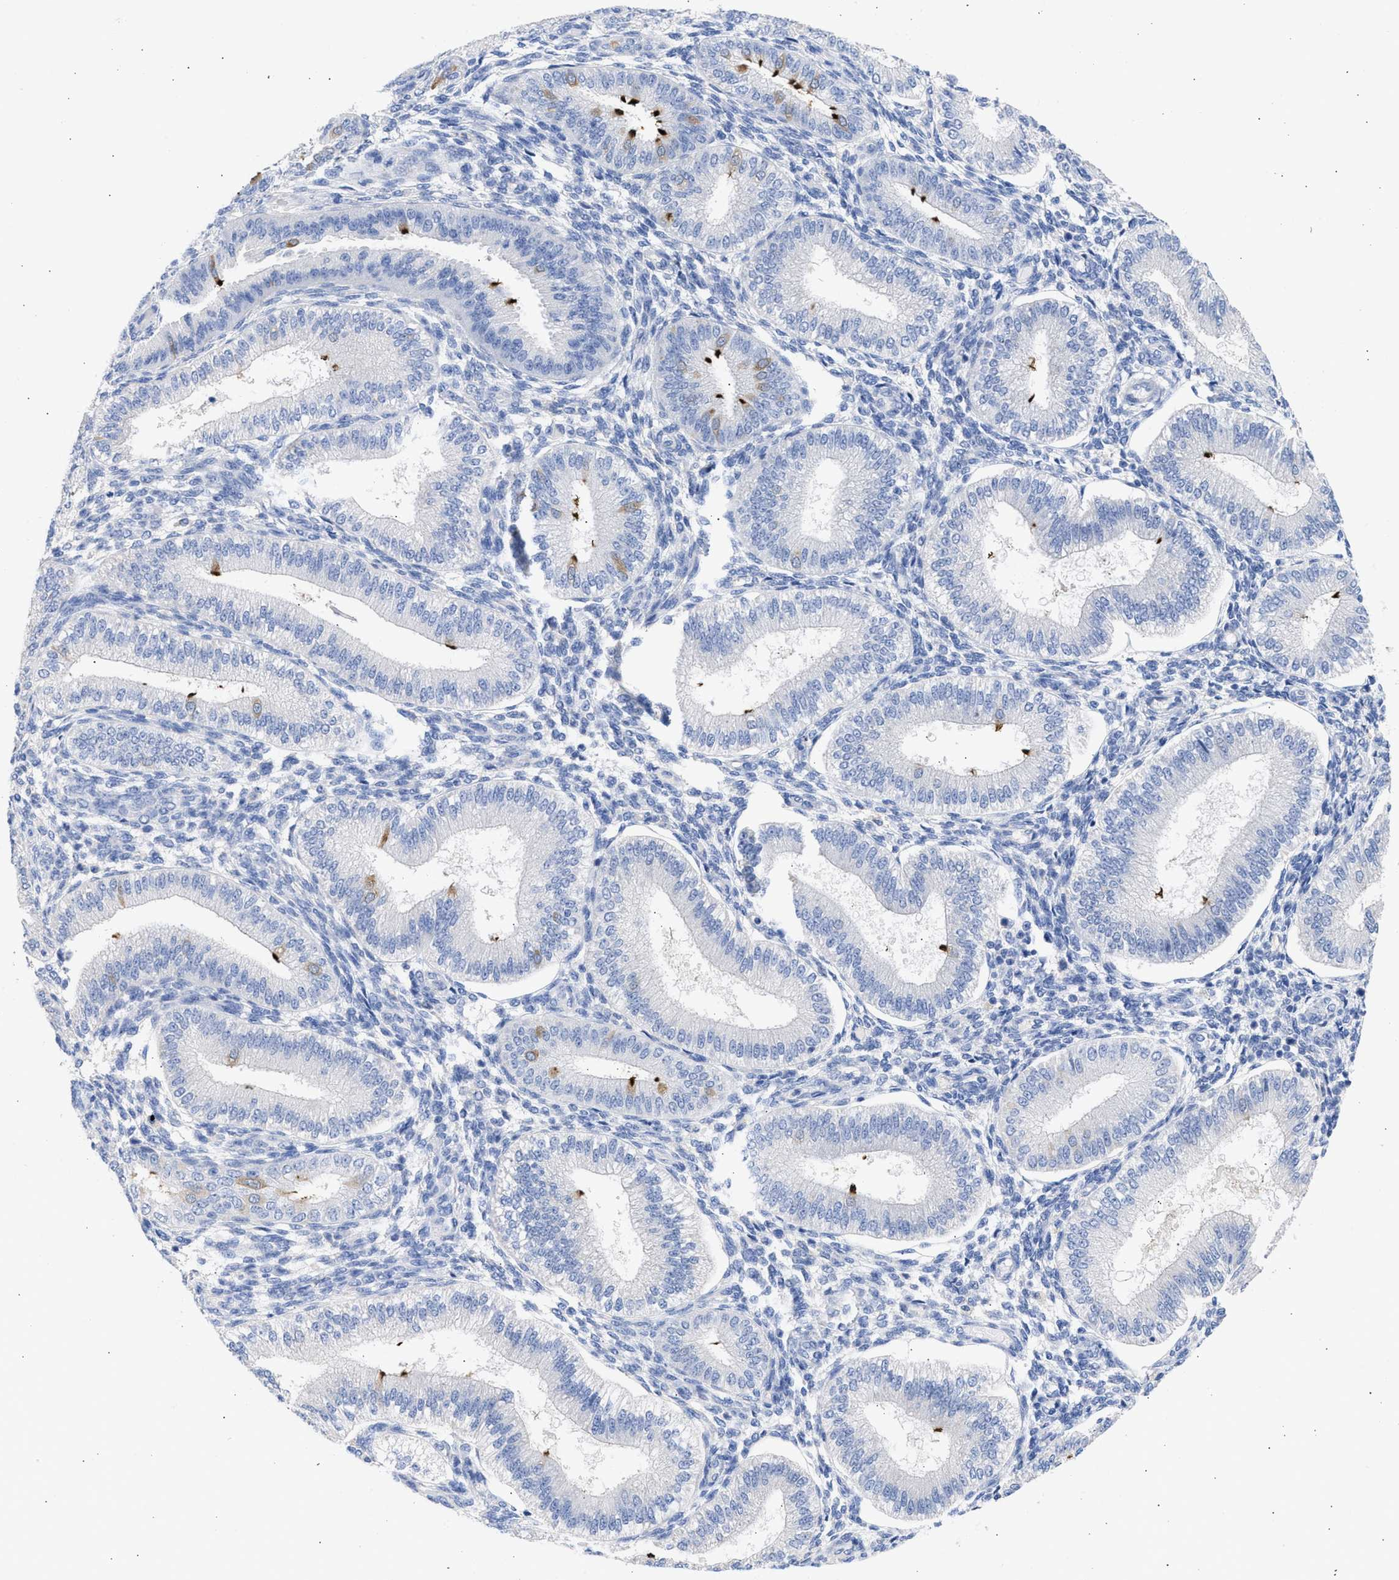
{"staining": {"intensity": "negative", "quantity": "none", "location": "none"}, "tissue": "endometrium", "cell_type": "Cells in endometrial stroma", "image_type": "normal", "snomed": [{"axis": "morphology", "description": "Normal tissue, NOS"}, {"axis": "topography", "description": "Endometrium"}], "caption": "Histopathology image shows no significant protein staining in cells in endometrial stroma of normal endometrium.", "gene": "RSPH1", "patient": {"sex": "female", "age": 39}}